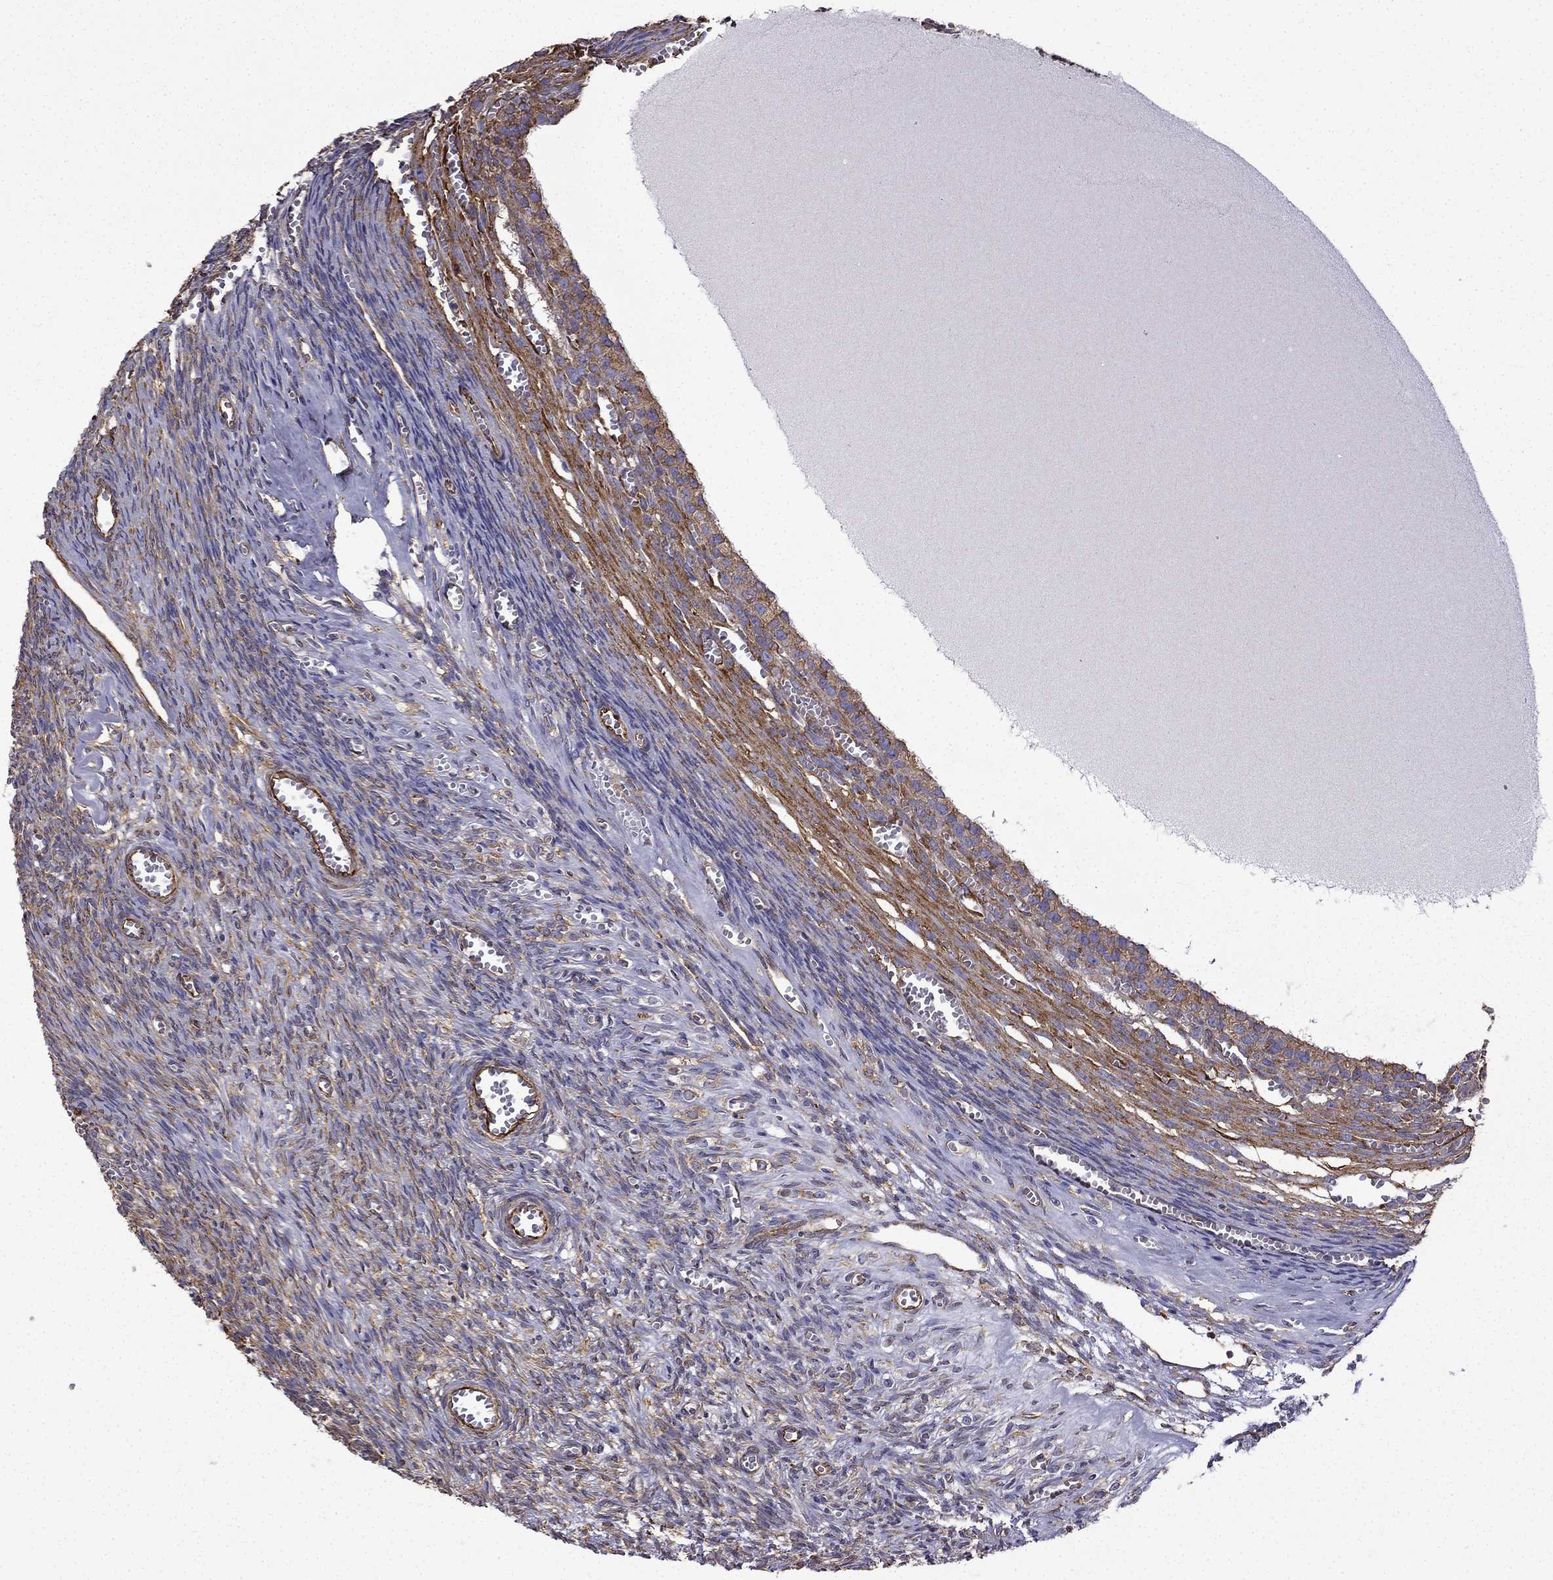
{"staining": {"intensity": "strong", "quantity": ">75%", "location": "cytoplasmic/membranous"}, "tissue": "ovary", "cell_type": "Follicle cells", "image_type": "normal", "snomed": [{"axis": "morphology", "description": "Normal tissue, NOS"}, {"axis": "topography", "description": "Ovary"}], "caption": "Ovary stained with DAB (3,3'-diaminobenzidine) immunohistochemistry (IHC) reveals high levels of strong cytoplasmic/membranous staining in about >75% of follicle cells. The protein is shown in brown color, while the nuclei are stained blue.", "gene": "MAP4", "patient": {"sex": "female", "age": 43}}